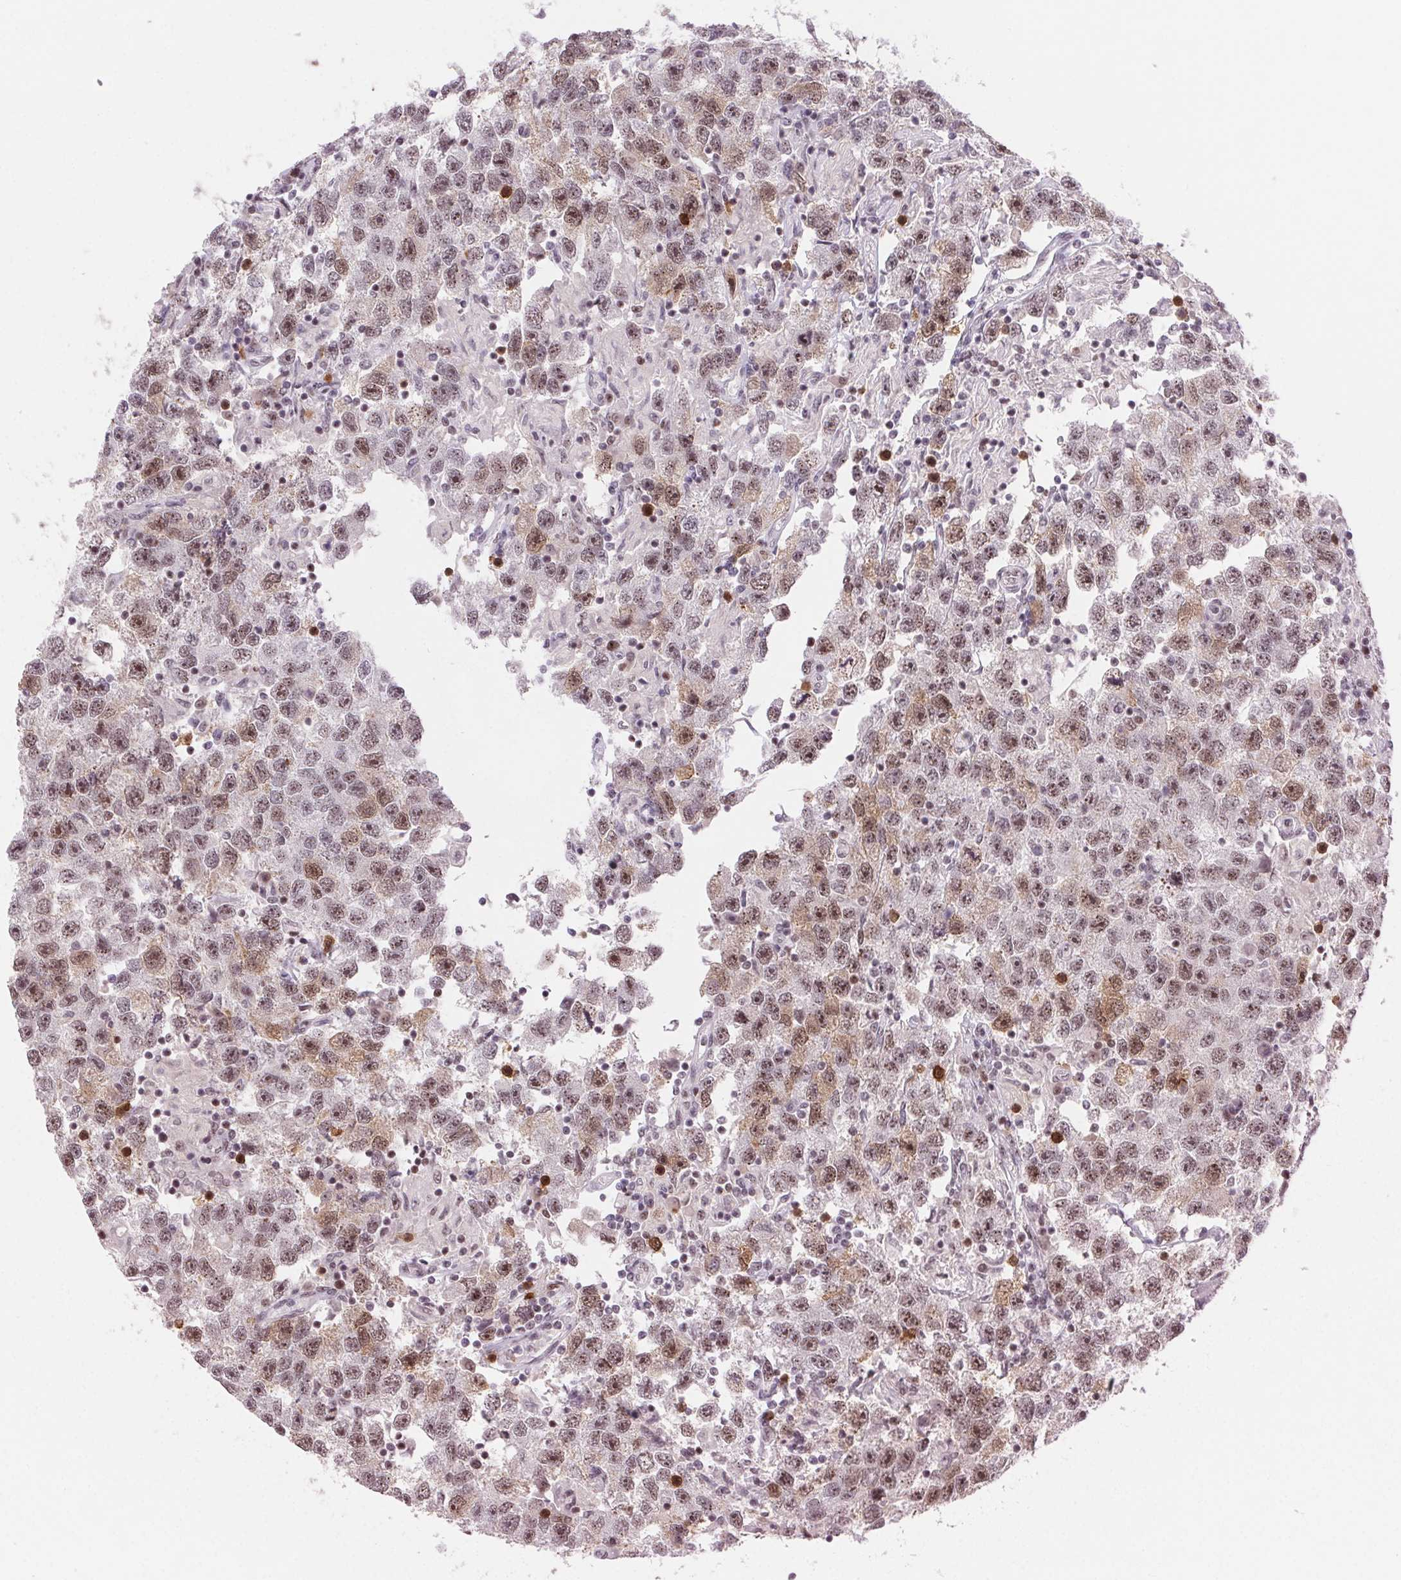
{"staining": {"intensity": "weak", "quantity": "25%-75%", "location": "cytoplasmic/membranous,nuclear"}, "tissue": "testis cancer", "cell_type": "Tumor cells", "image_type": "cancer", "snomed": [{"axis": "morphology", "description": "Seminoma, NOS"}, {"axis": "topography", "description": "Testis"}], "caption": "This is a micrograph of IHC staining of testis cancer (seminoma), which shows weak expression in the cytoplasmic/membranous and nuclear of tumor cells.", "gene": "CD2BP2", "patient": {"sex": "male", "age": 26}}